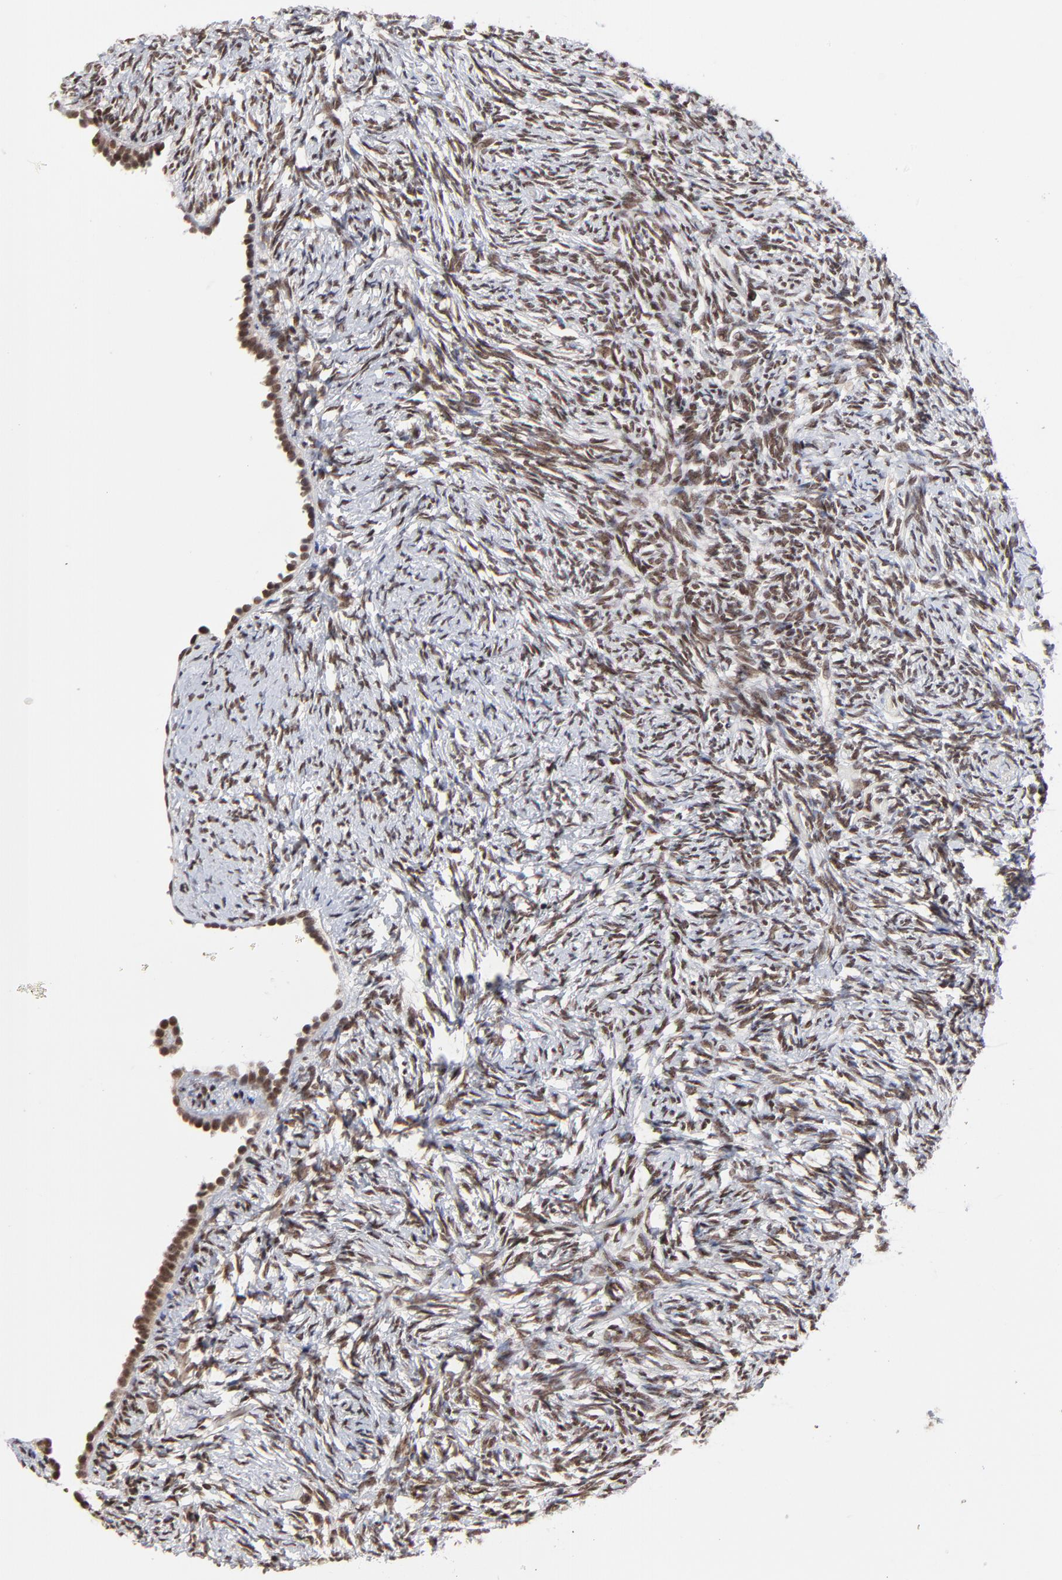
{"staining": {"intensity": "moderate", "quantity": ">75%", "location": "nuclear"}, "tissue": "ovary", "cell_type": "Ovarian stroma cells", "image_type": "normal", "snomed": [{"axis": "morphology", "description": "Normal tissue, NOS"}, {"axis": "topography", "description": "Ovary"}], "caption": "Immunohistochemical staining of benign ovary demonstrates >75% levels of moderate nuclear protein staining in approximately >75% of ovarian stroma cells.", "gene": "ZNF777", "patient": {"sex": "female", "age": 60}}